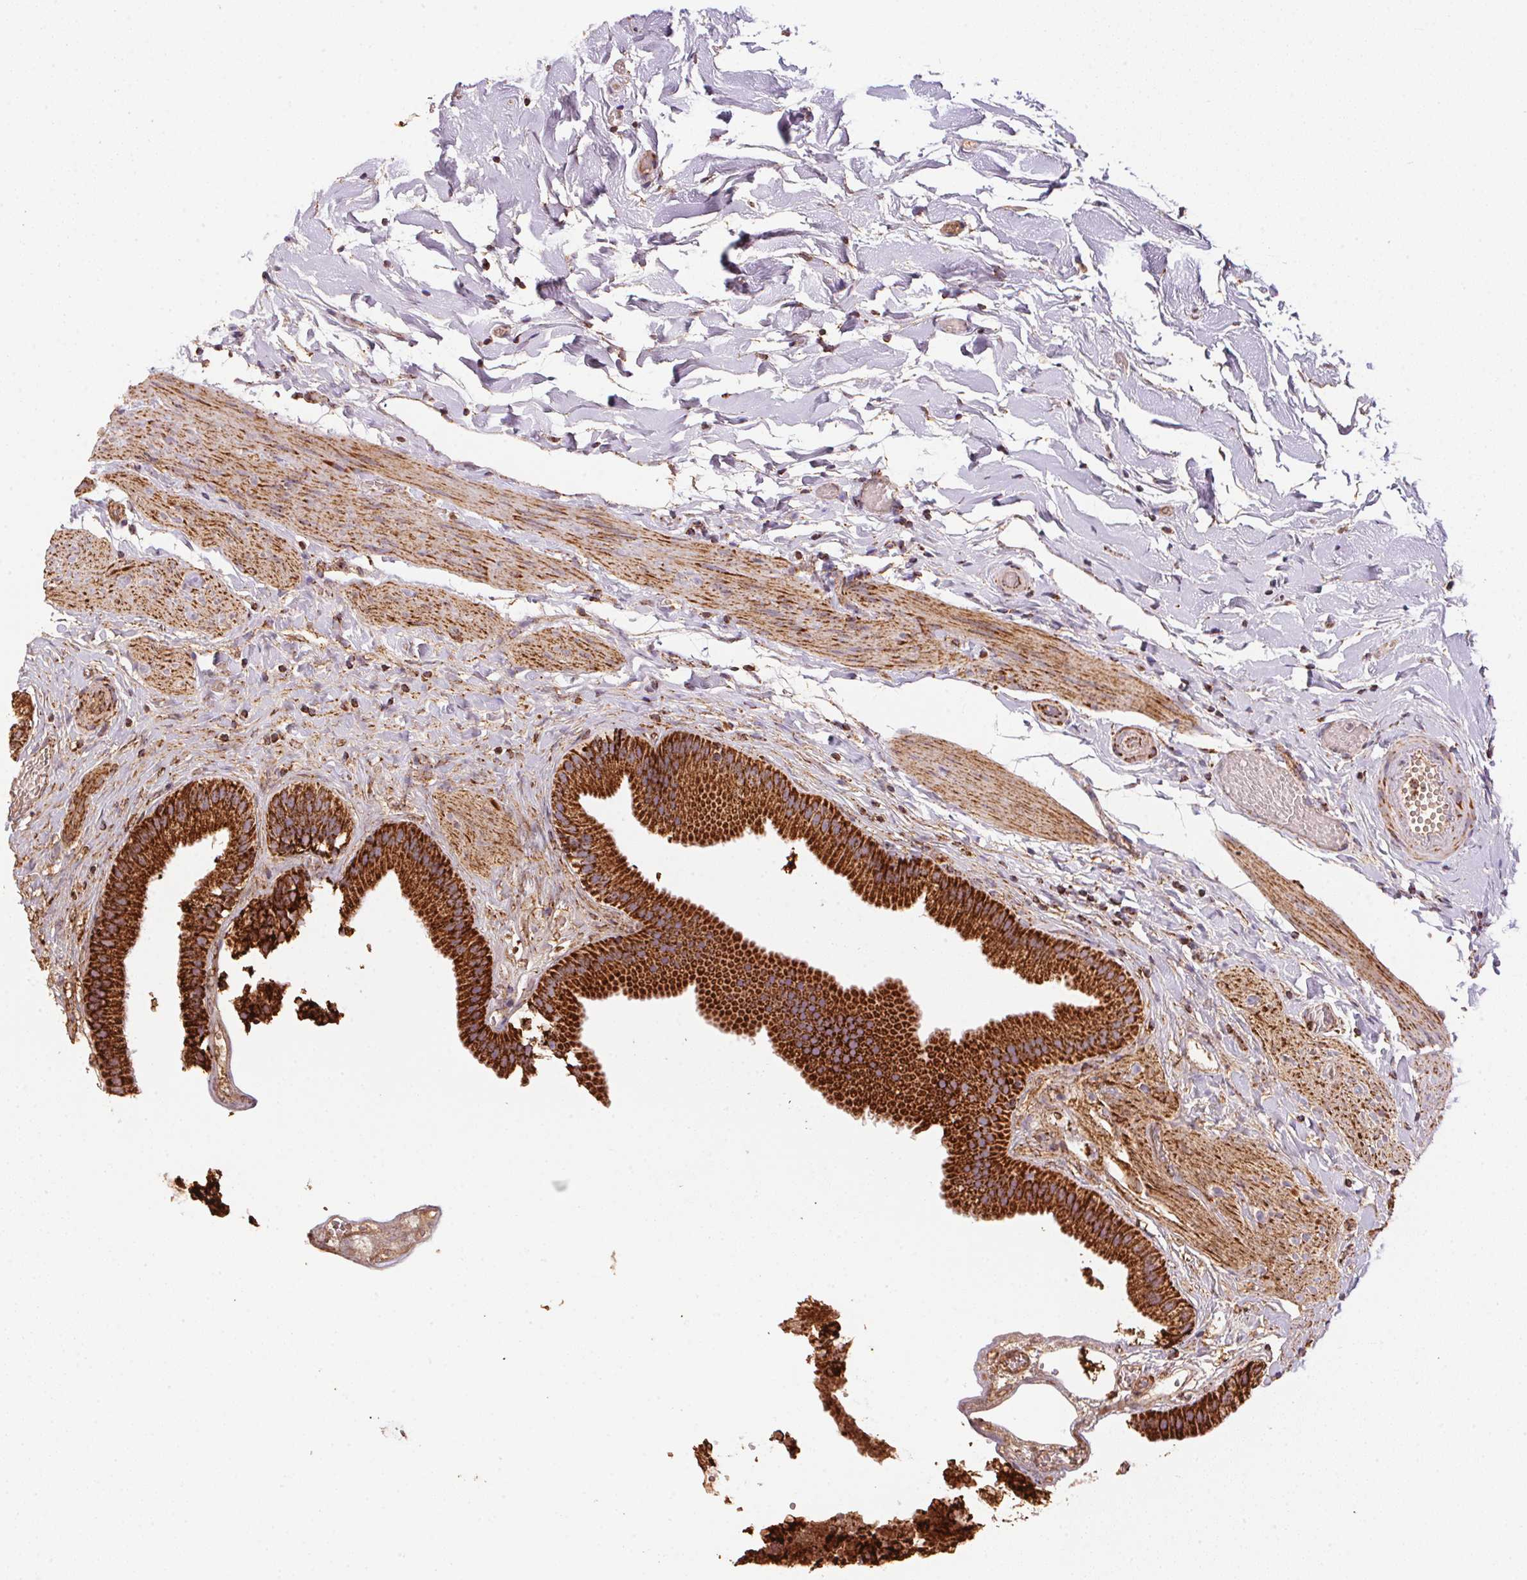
{"staining": {"intensity": "strong", "quantity": ">75%", "location": "cytoplasmic/membranous"}, "tissue": "gallbladder", "cell_type": "Glandular cells", "image_type": "normal", "snomed": [{"axis": "morphology", "description": "Normal tissue, NOS"}, {"axis": "topography", "description": "Gallbladder"}], "caption": "About >75% of glandular cells in benign human gallbladder display strong cytoplasmic/membranous protein staining as visualized by brown immunohistochemical staining.", "gene": "NDUFS2", "patient": {"sex": "female", "age": 63}}